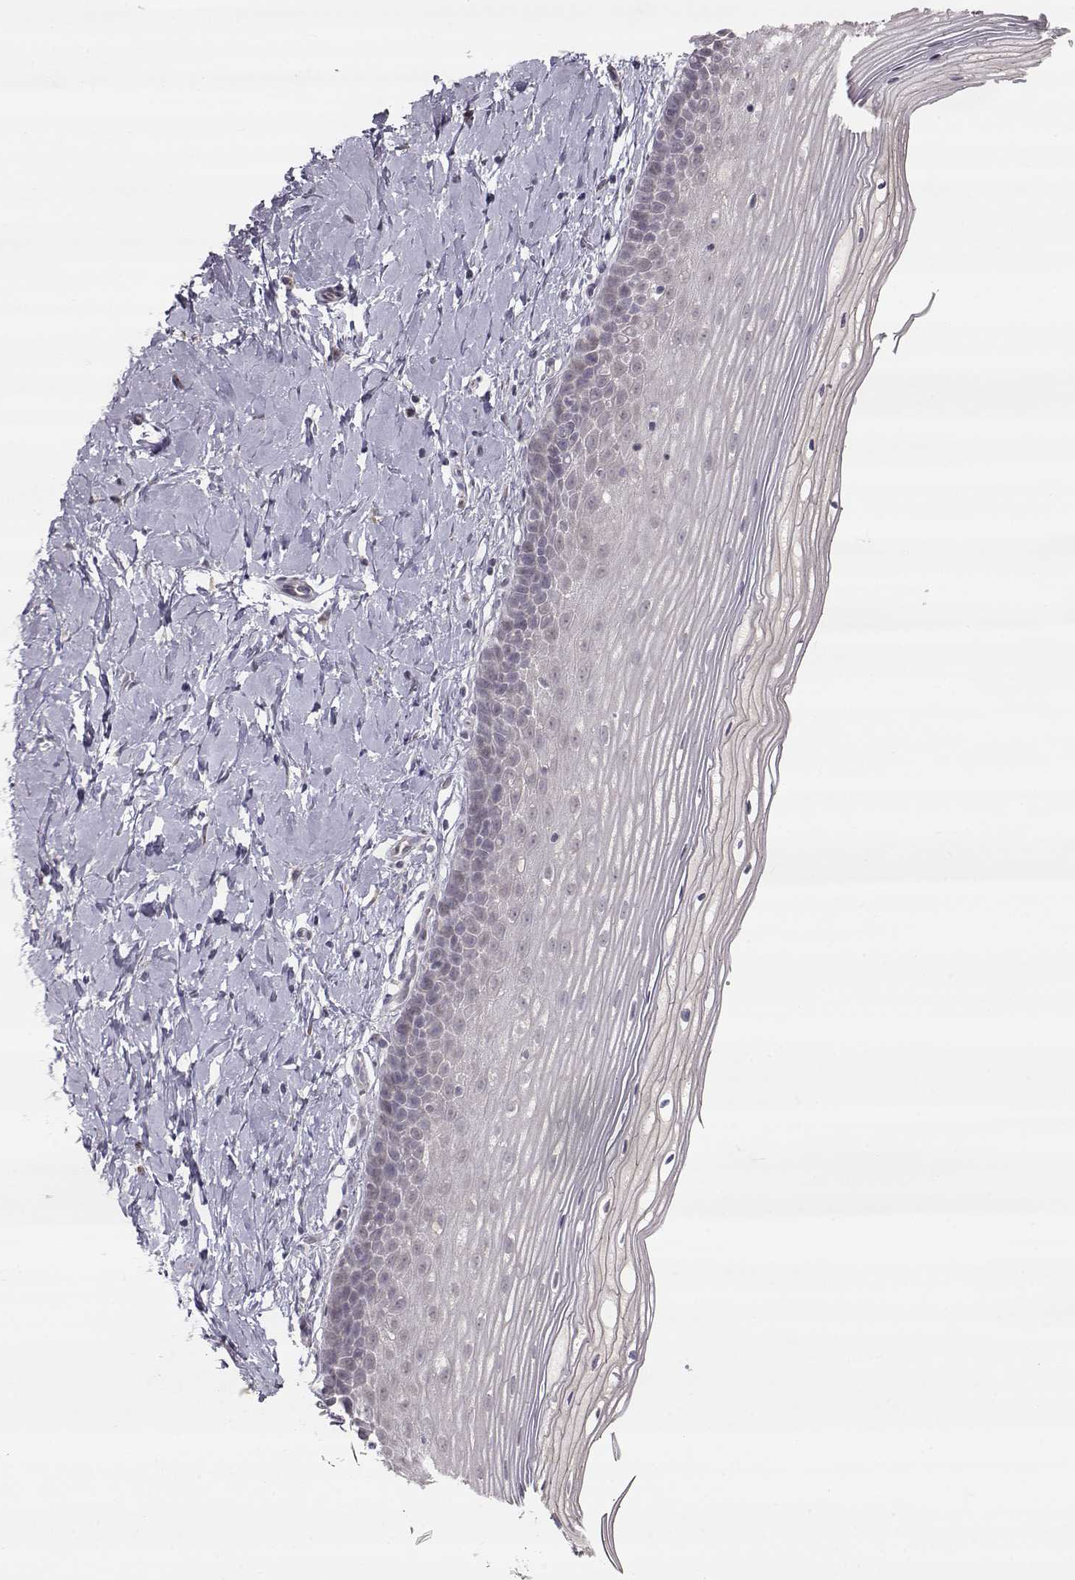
{"staining": {"intensity": "negative", "quantity": "none", "location": "none"}, "tissue": "cervix", "cell_type": "Glandular cells", "image_type": "normal", "snomed": [{"axis": "morphology", "description": "Normal tissue, NOS"}, {"axis": "topography", "description": "Cervix"}], "caption": "Human cervix stained for a protein using IHC demonstrates no positivity in glandular cells.", "gene": "PNMT", "patient": {"sex": "female", "age": 37}}